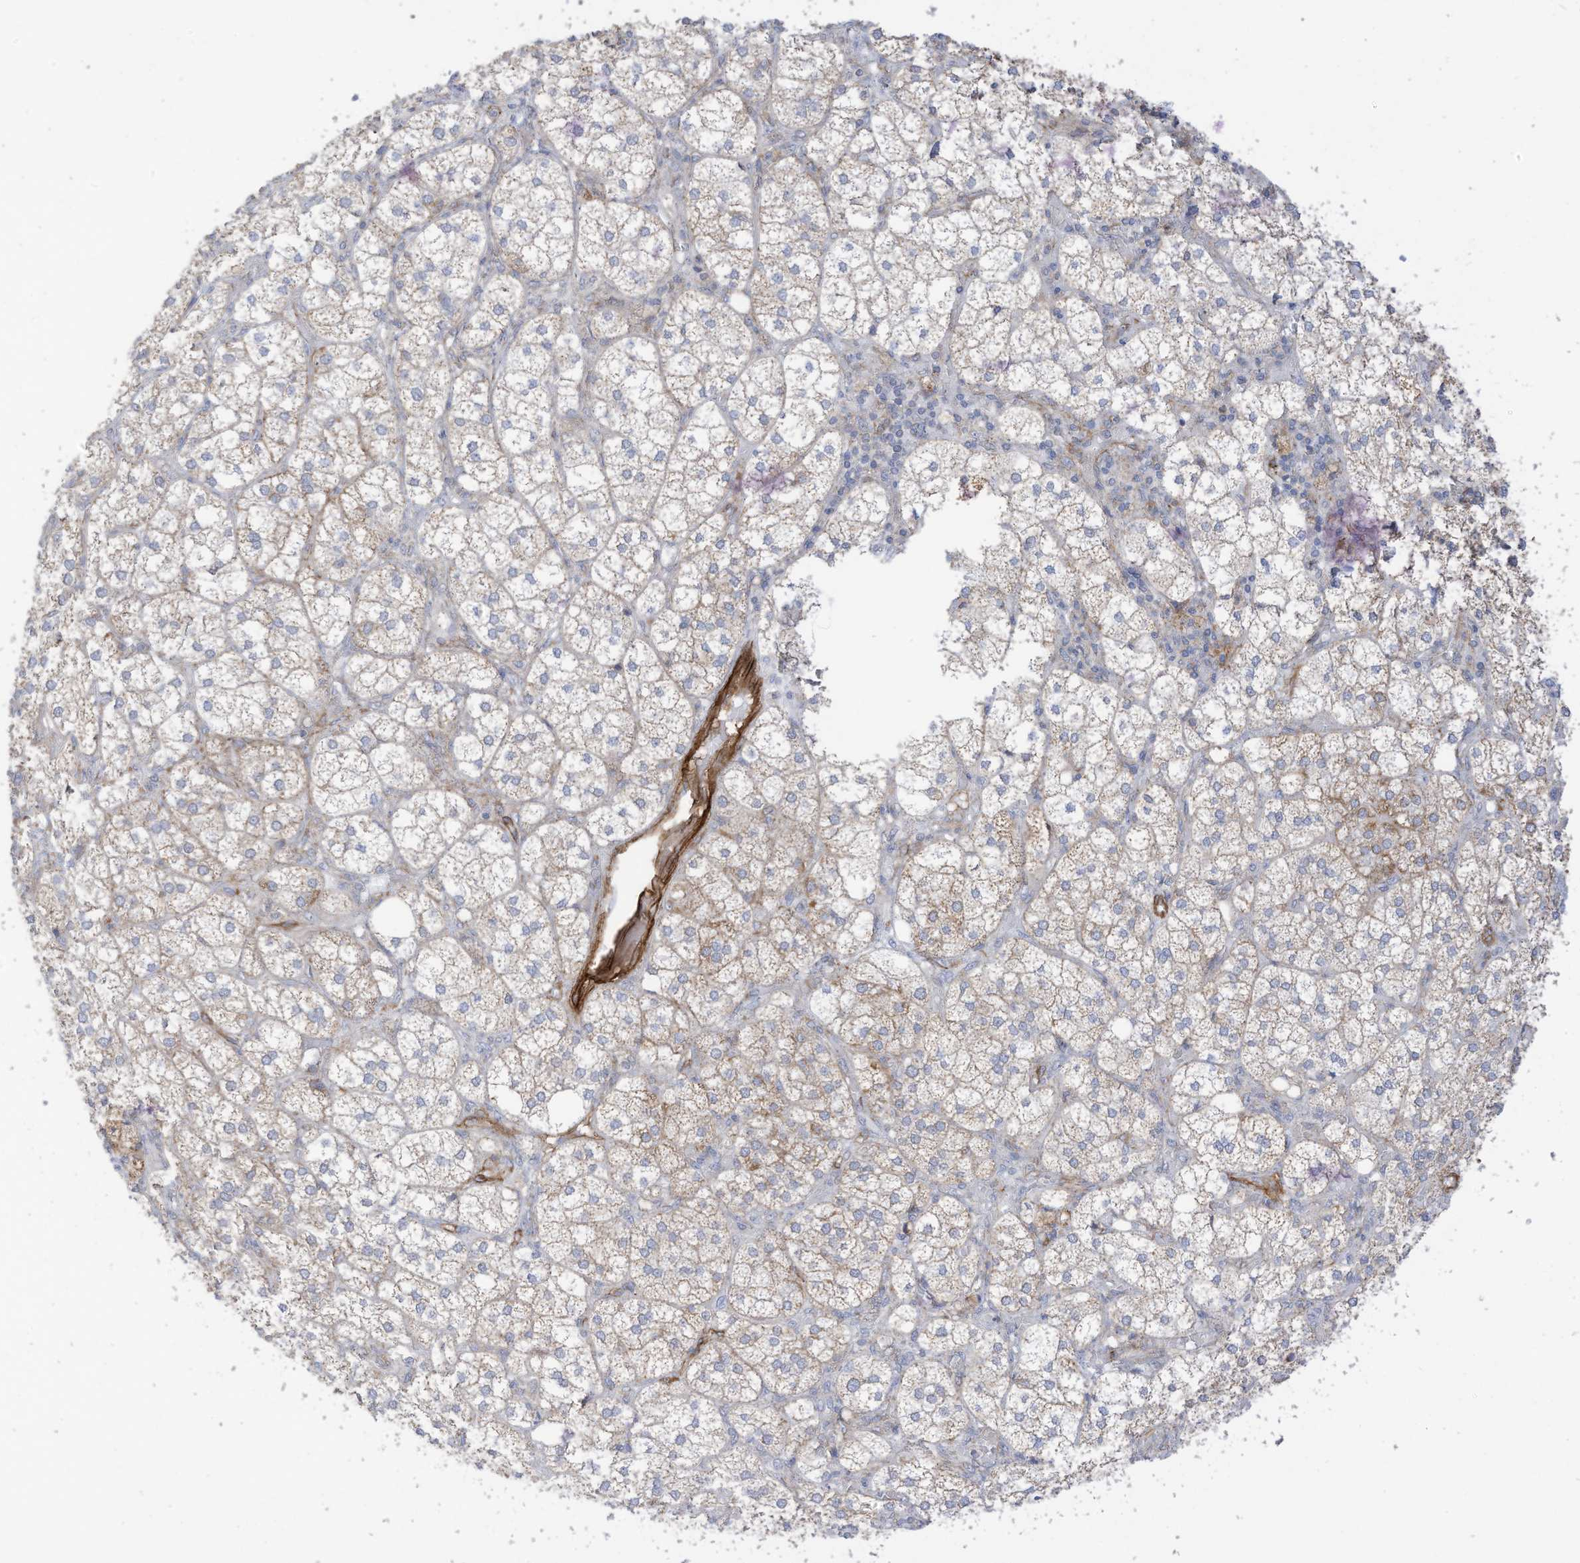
{"staining": {"intensity": "moderate", "quantity": "25%-75%", "location": "cytoplasmic/membranous"}, "tissue": "adrenal gland", "cell_type": "Glandular cells", "image_type": "normal", "snomed": [{"axis": "morphology", "description": "Normal tissue, NOS"}, {"axis": "topography", "description": "Adrenal gland"}], "caption": "Moderate cytoplasmic/membranous protein staining is appreciated in about 25%-75% of glandular cells in adrenal gland. Nuclei are stained in blue.", "gene": "ABCB7", "patient": {"sex": "female", "age": 61}}